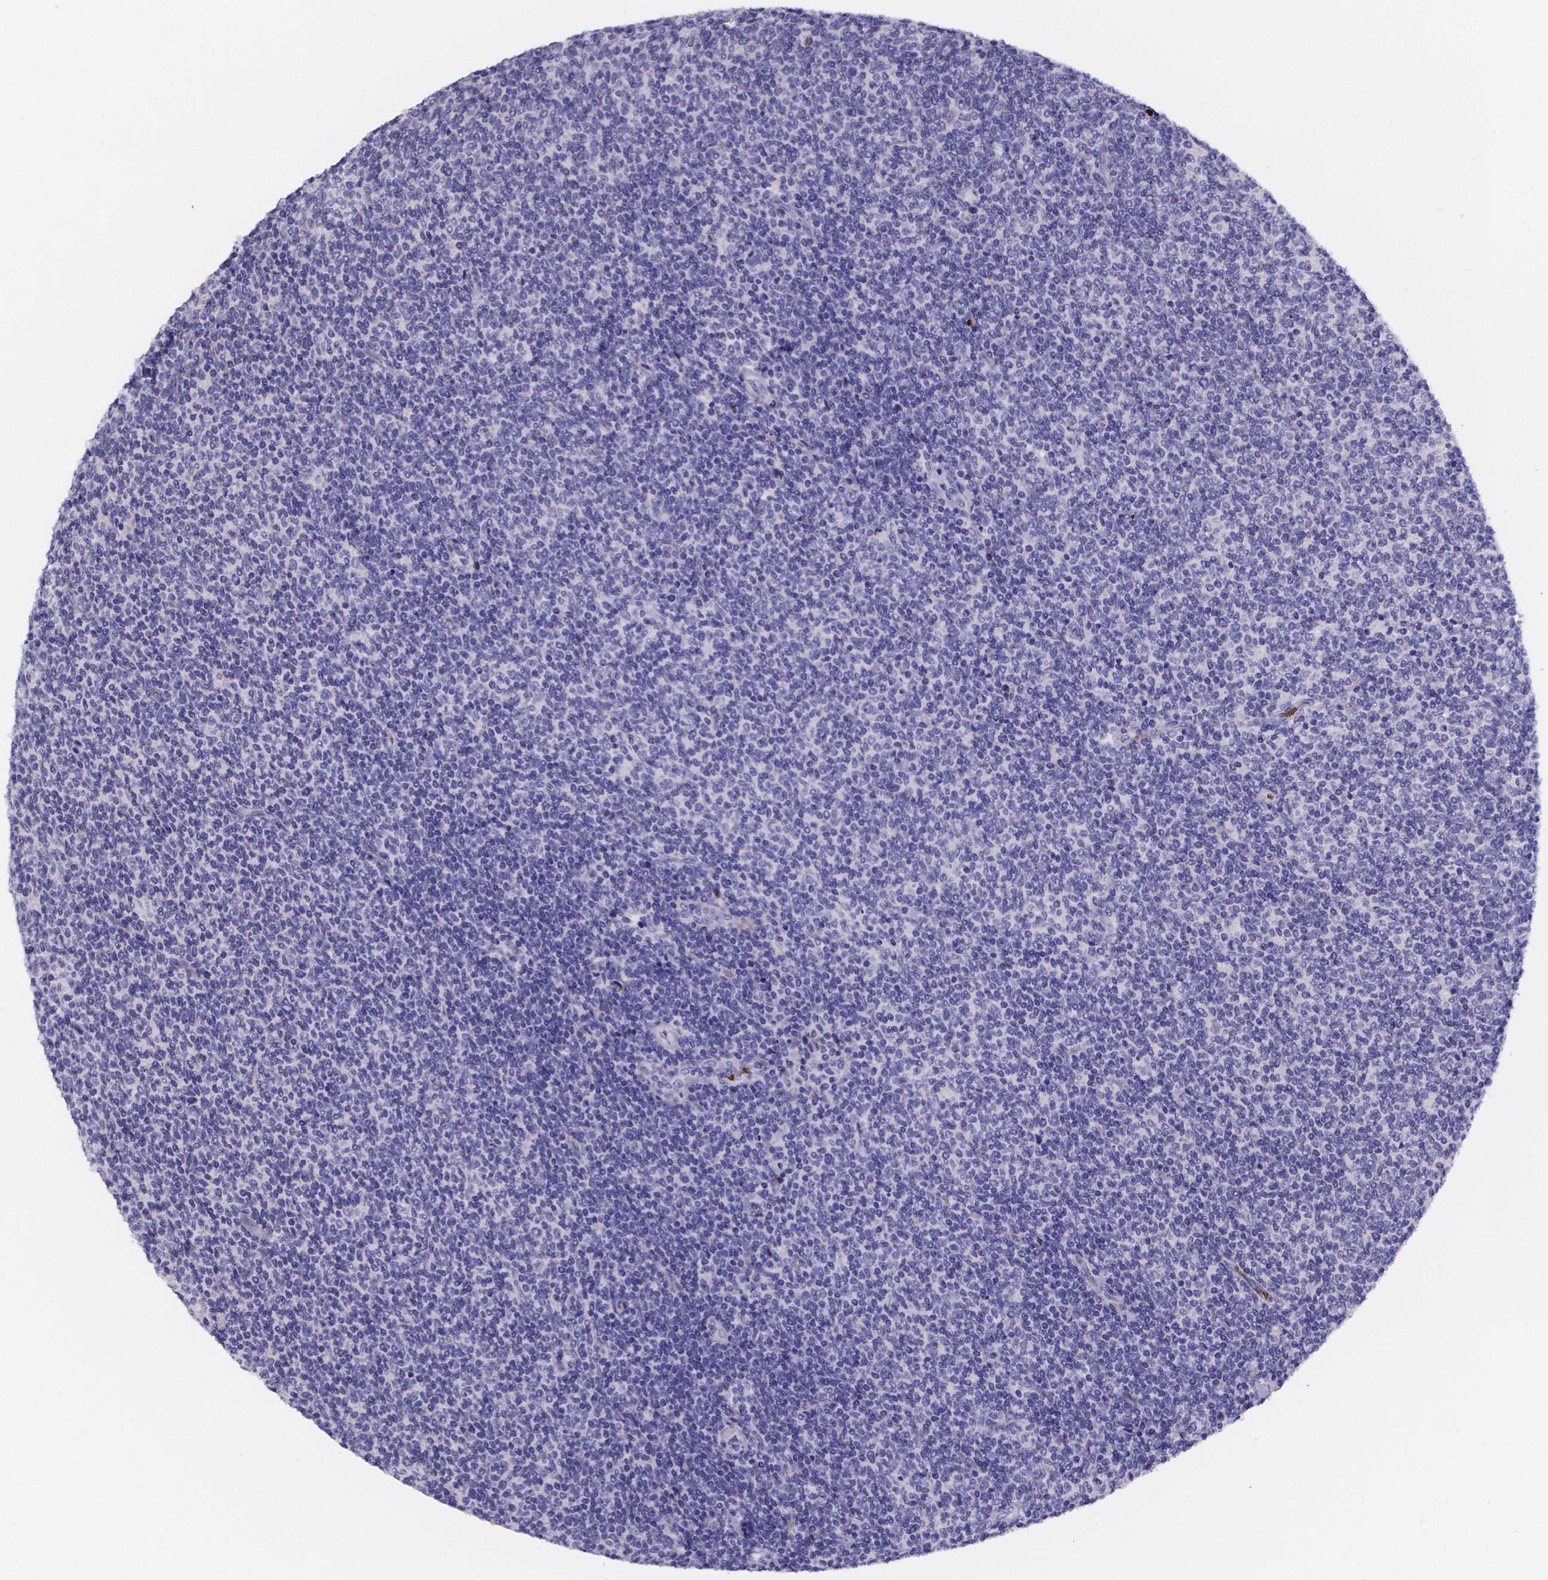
{"staining": {"intensity": "negative", "quantity": "none", "location": "none"}, "tissue": "lymphoma", "cell_type": "Tumor cells", "image_type": "cancer", "snomed": [{"axis": "morphology", "description": "Malignant lymphoma, non-Hodgkin's type, Low grade"}, {"axis": "topography", "description": "Lymph node"}], "caption": "Immunohistochemical staining of malignant lymphoma, non-Hodgkin's type (low-grade) displays no significant expression in tumor cells.", "gene": "GABRA3", "patient": {"sex": "male", "age": 52}}